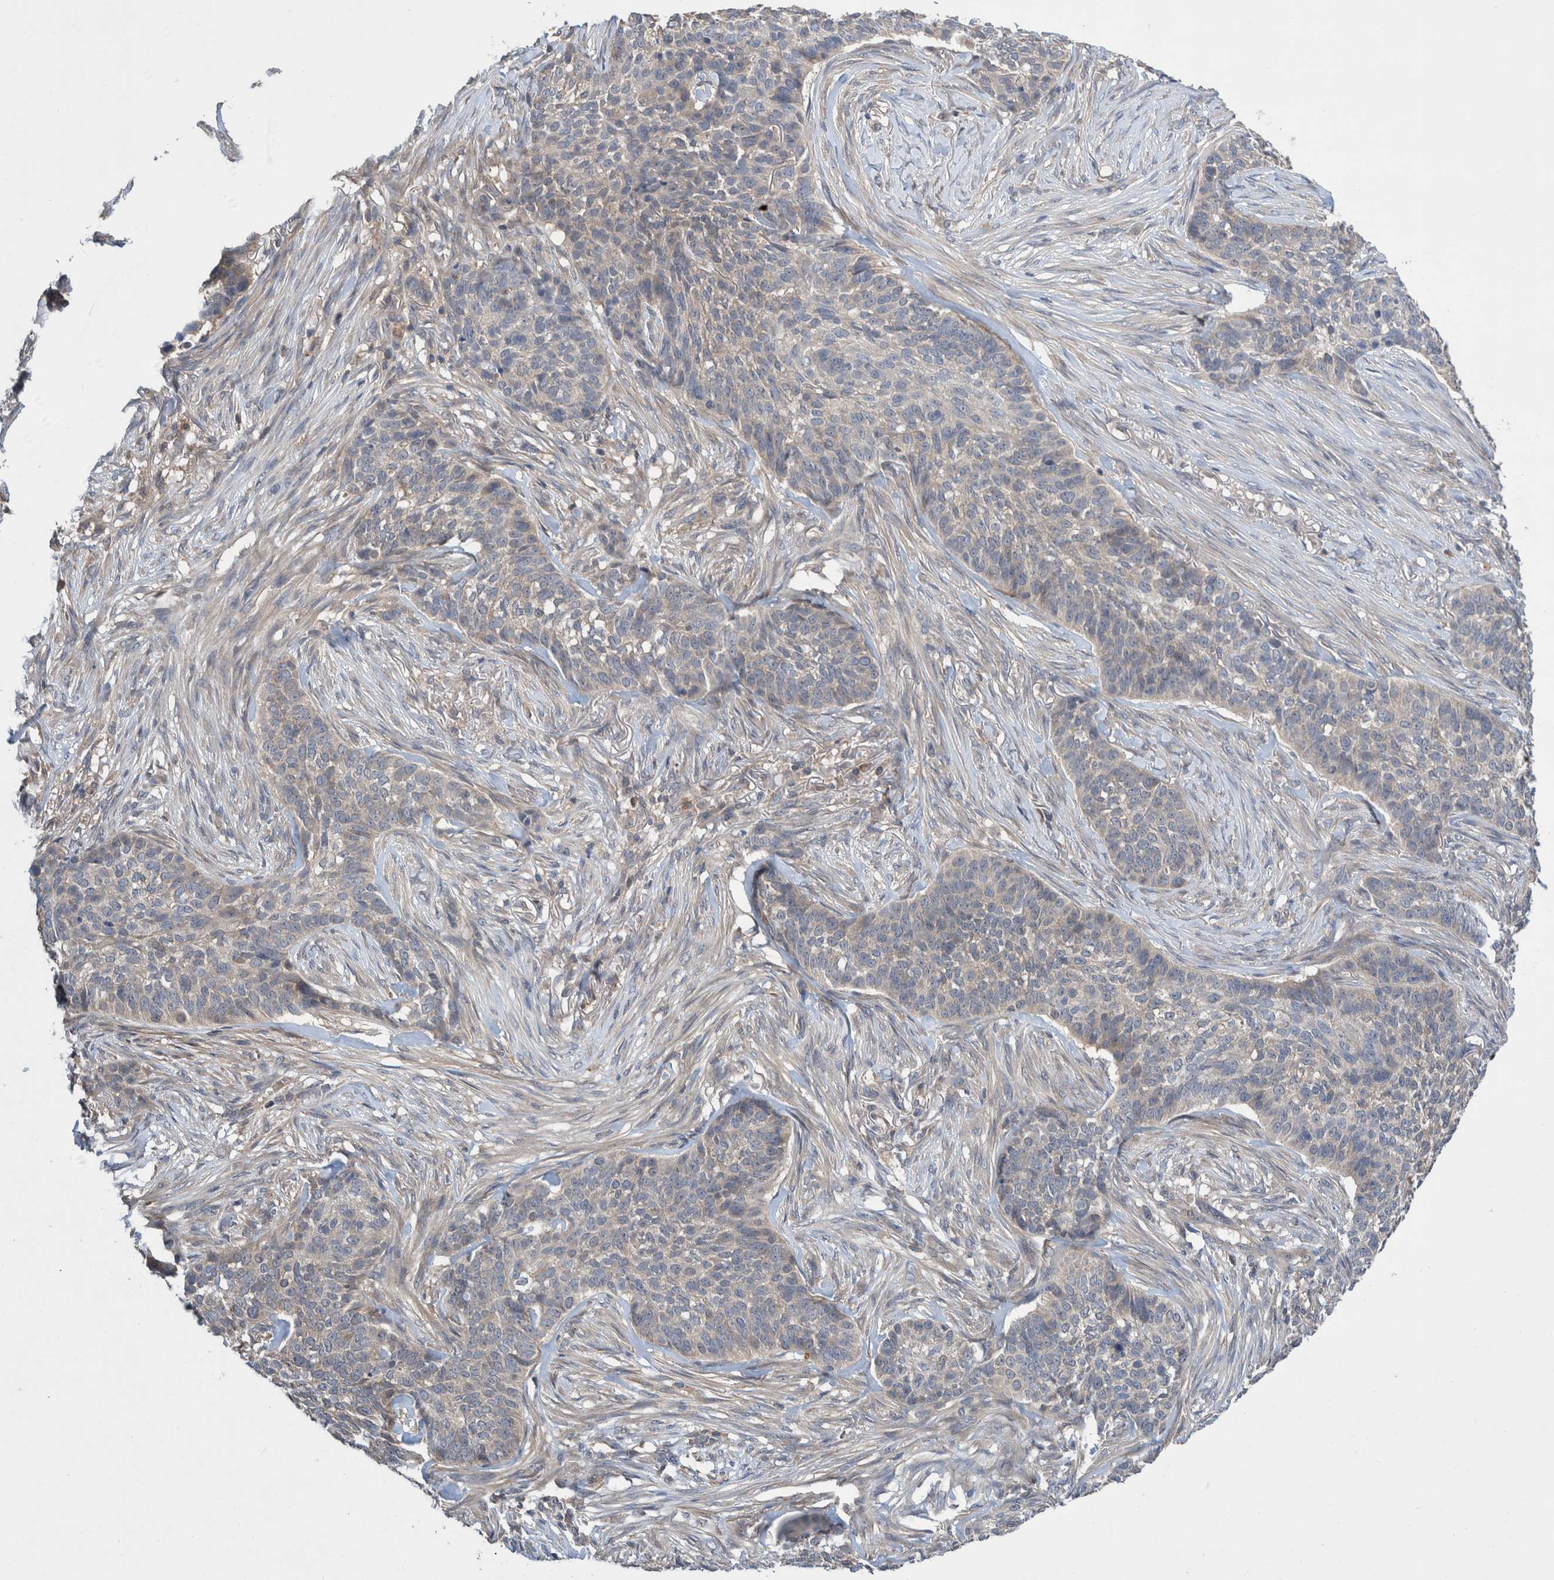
{"staining": {"intensity": "negative", "quantity": "none", "location": "none"}, "tissue": "skin cancer", "cell_type": "Tumor cells", "image_type": "cancer", "snomed": [{"axis": "morphology", "description": "Basal cell carcinoma"}, {"axis": "topography", "description": "Skin"}], "caption": "Immunohistochemistry histopathology image of basal cell carcinoma (skin) stained for a protein (brown), which reveals no staining in tumor cells.", "gene": "PLPBP", "patient": {"sex": "male", "age": 85}}